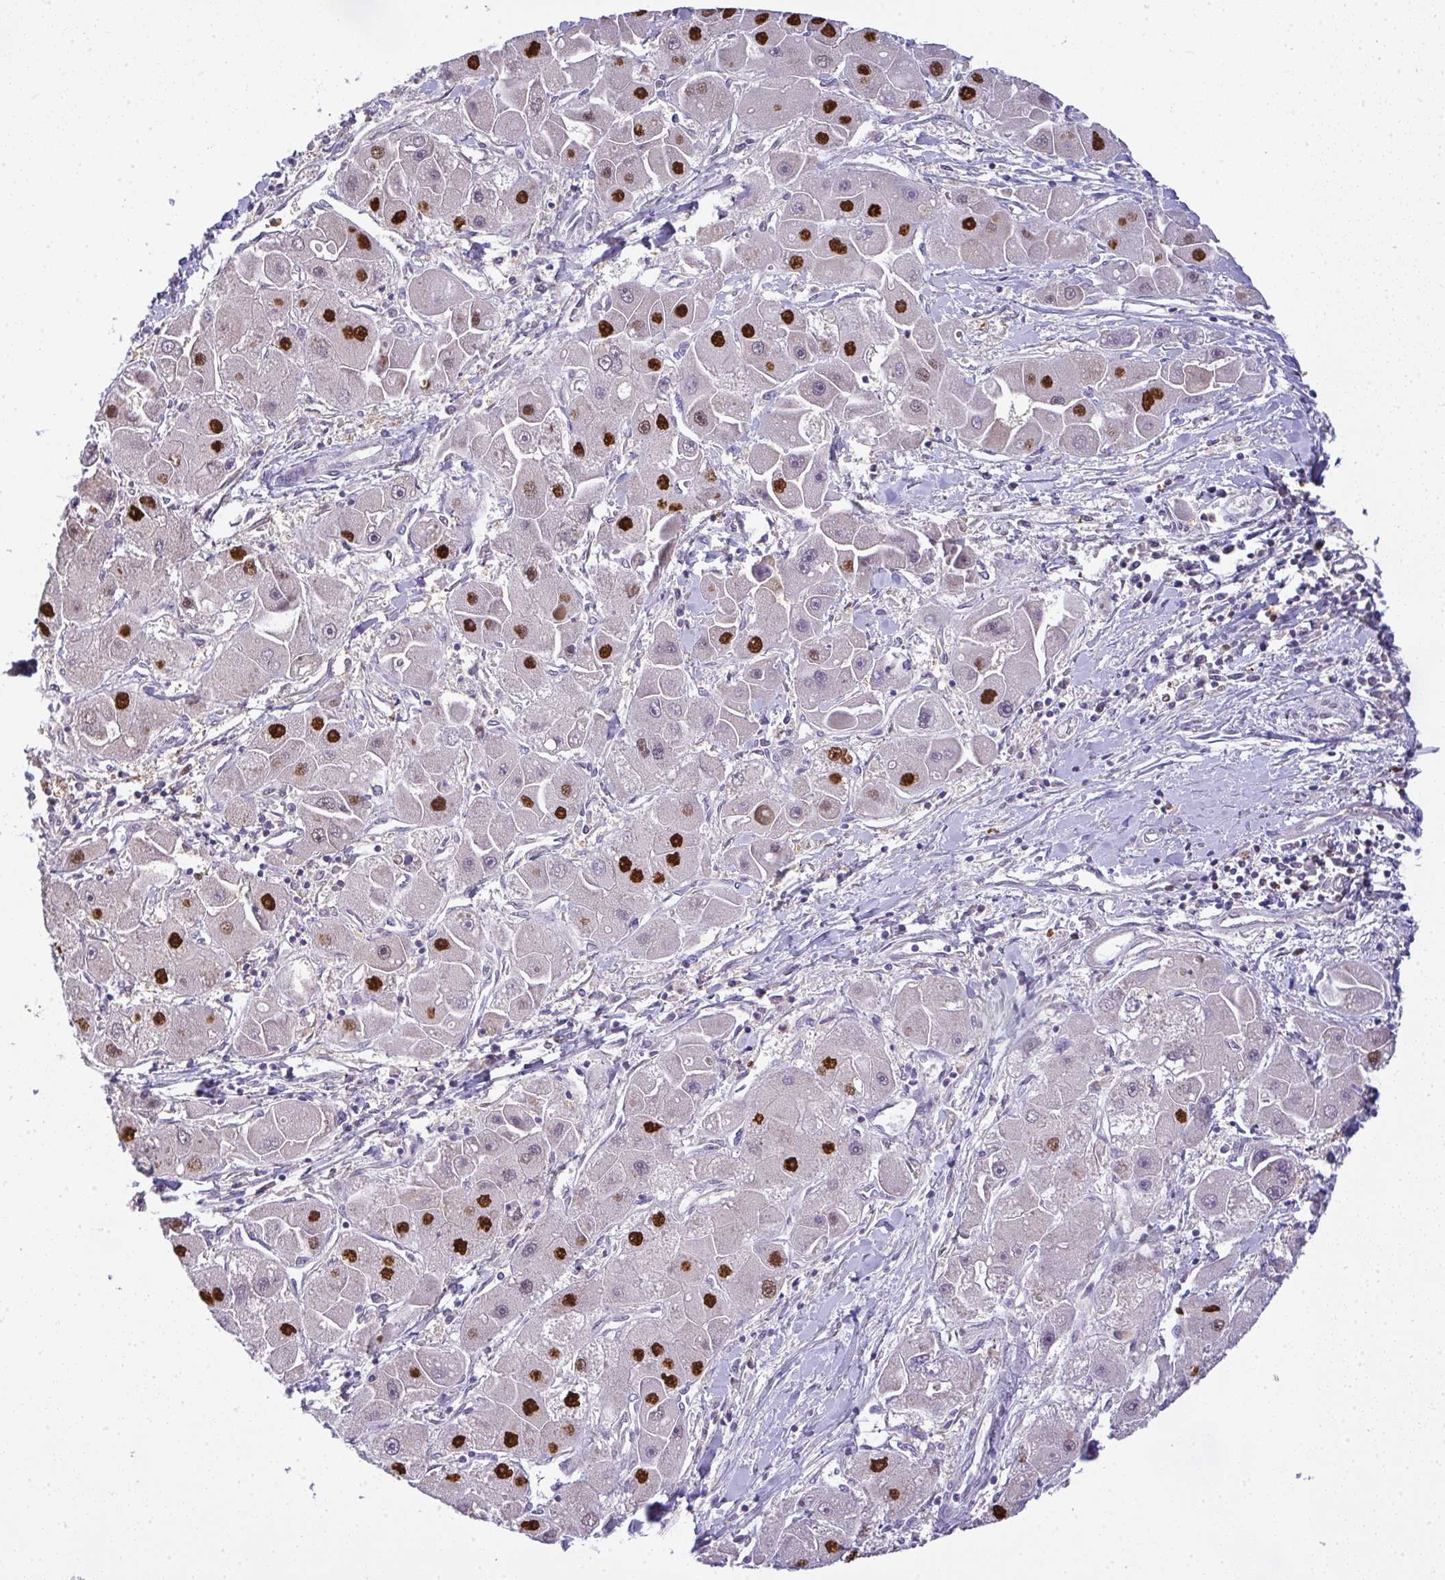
{"staining": {"intensity": "strong", "quantity": "25%-75%", "location": "nuclear"}, "tissue": "liver cancer", "cell_type": "Tumor cells", "image_type": "cancer", "snomed": [{"axis": "morphology", "description": "Carcinoma, Hepatocellular, NOS"}, {"axis": "topography", "description": "Liver"}], "caption": "This micrograph demonstrates immunohistochemistry staining of human liver hepatocellular carcinoma, with high strong nuclear positivity in about 25%-75% of tumor cells.", "gene": "BBX", "patient": {"sex": "male", "age": 24}}